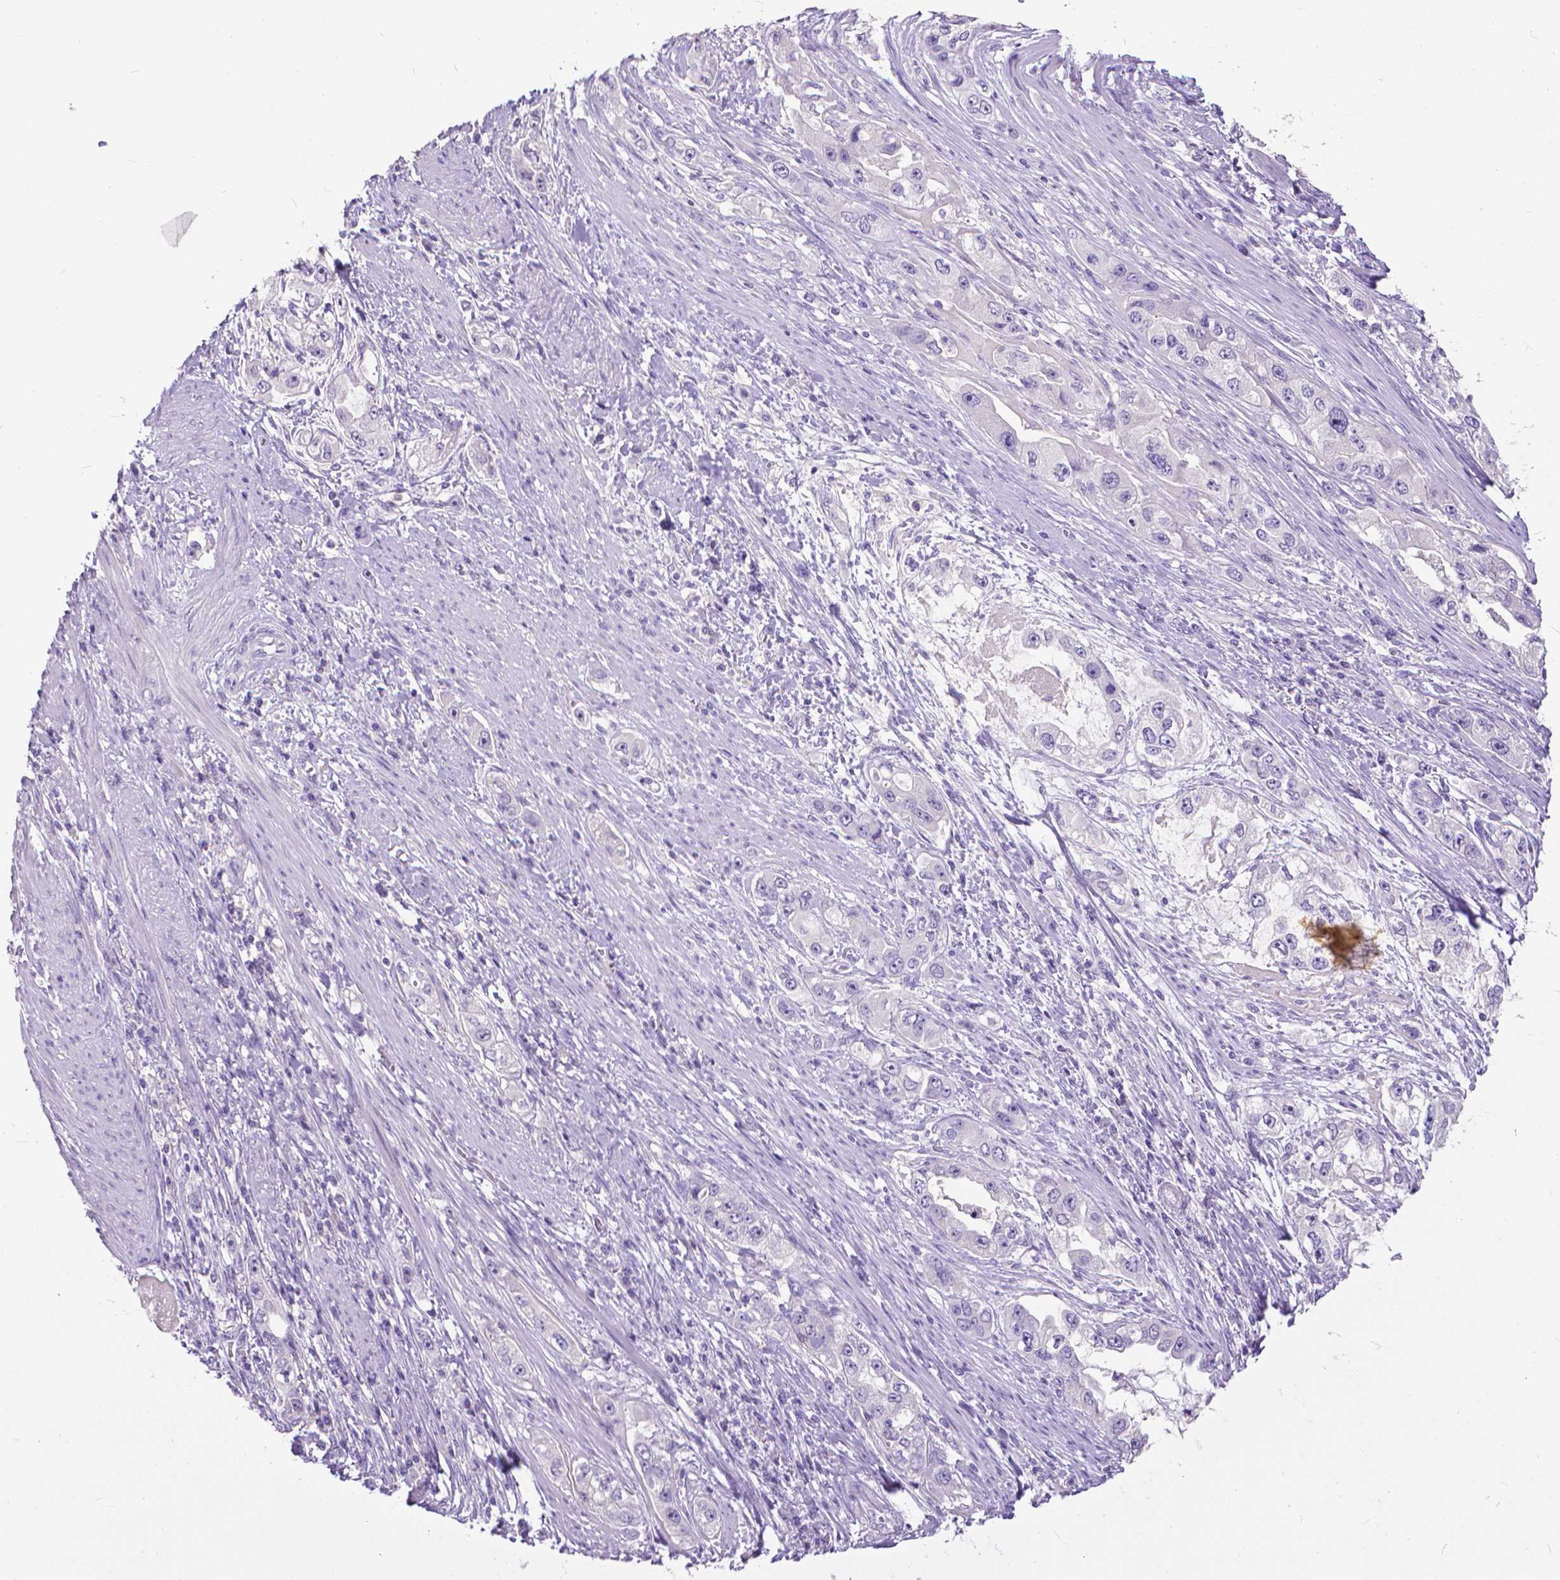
{"staining": {"intensity": "negative", "quantity": "none", "location": "none"}, "tissue": "stomach cancer", "cell_type": "Tumor cells", "image_type": "cancer", "snomed": [{"axis": "morphology", "description": "Adenocarcinoma, NOS"}, {"axis": "topography", "description": "Stomach, lower"}], "caption": "Immunohistochemistry (IHC) of human stomach cancer reveals no expression in tumor cells.", "gene": "CD4", "patient": {"sex": "female", "age": 93}}